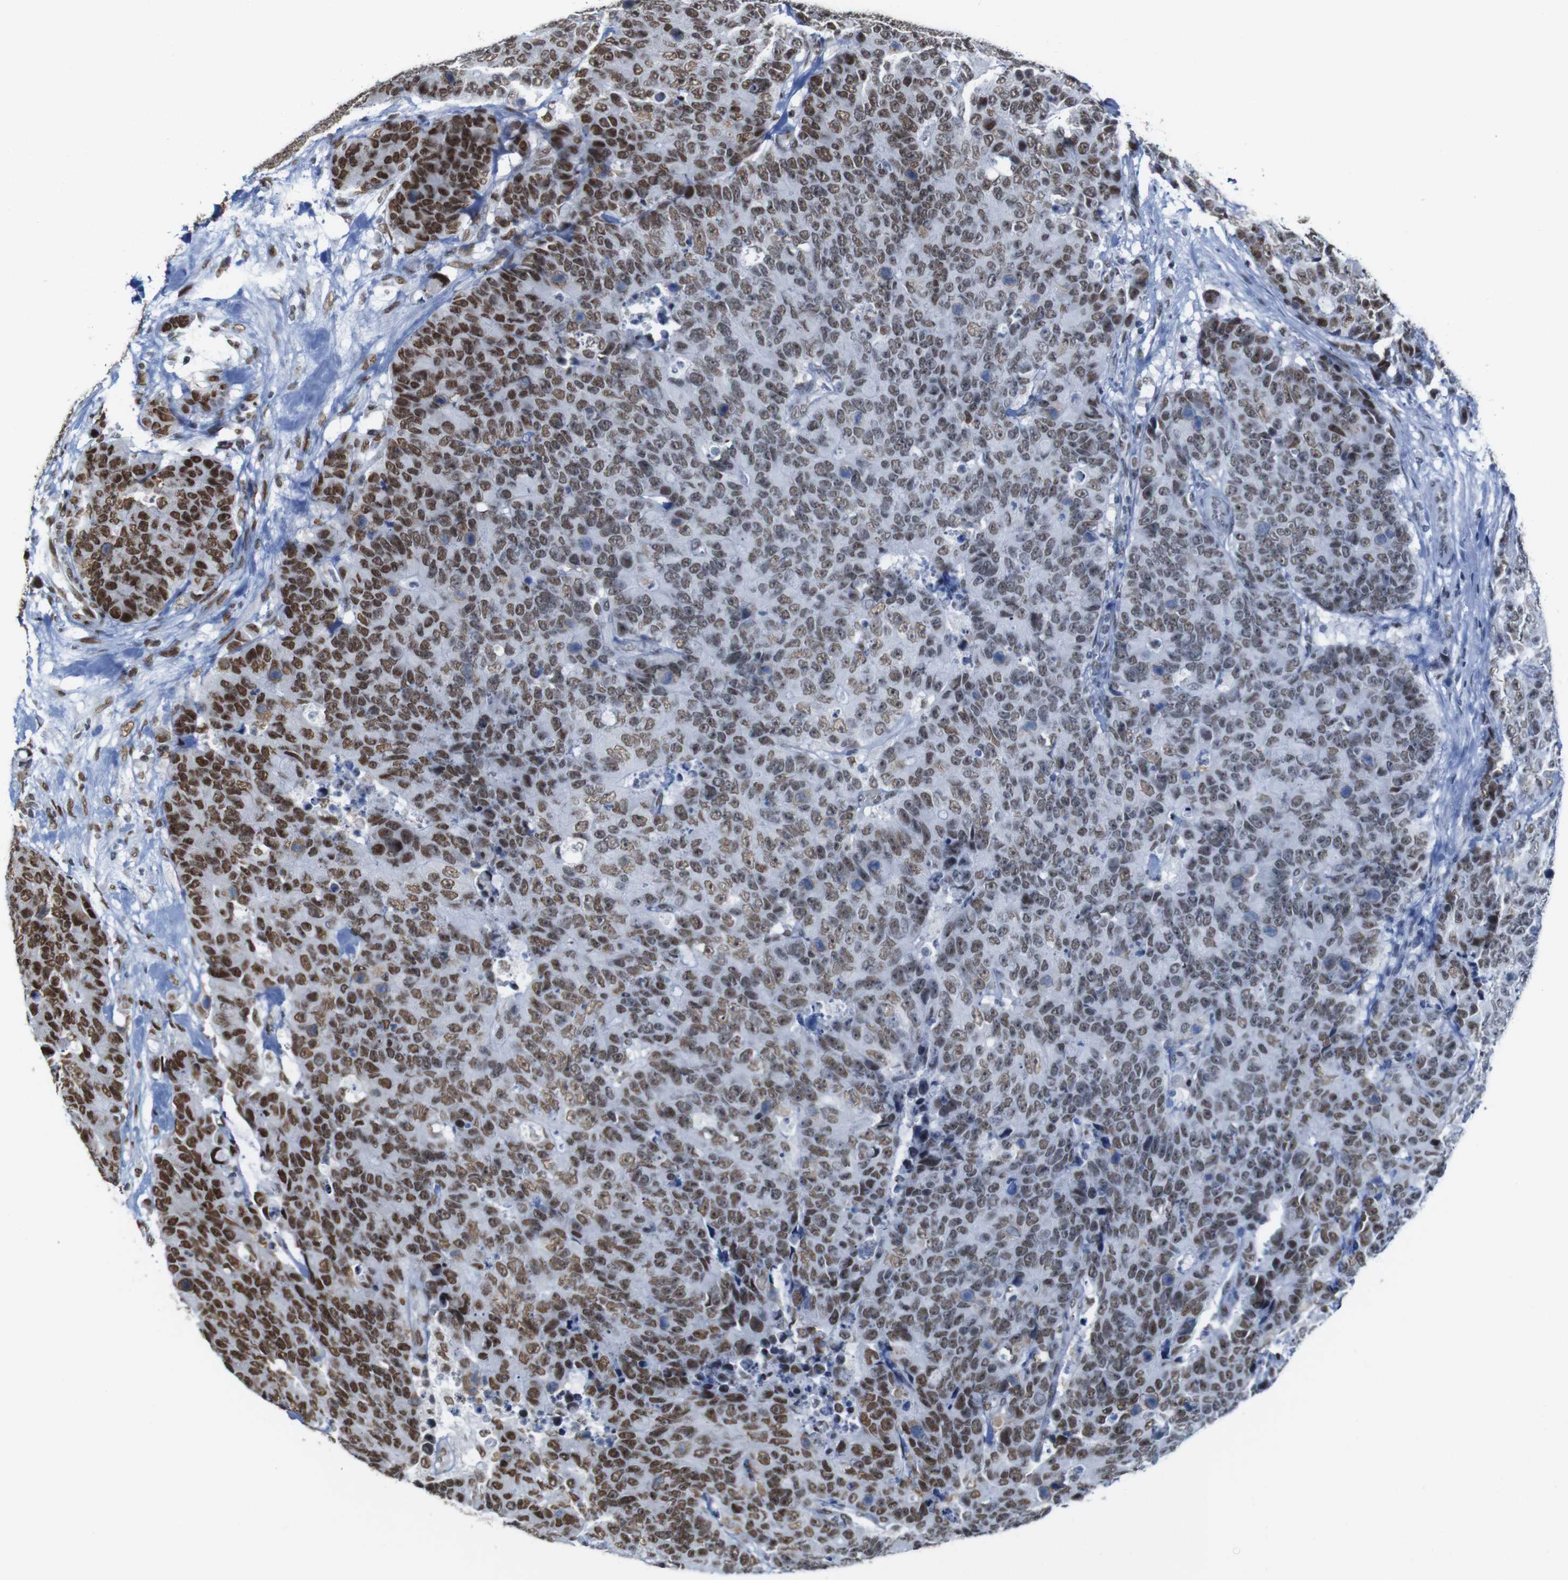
{"staining": {"intensity": "strong", "quantity": "25%-75%", "location": "nuclear"}, "tissue": "colorectal cancer", "cell_type": "Tumor cells", "image_type": "cancer", "snomed": [{"axis": "morphology", "description": "Adenocarcinoma, NOS"}, {"axis": "topography", "description": "Colon"}], "caption": "A photomicrograph of colorectal cancer stained for a protein demonstrates strong nuclear brown staining in tumor cells. Using DAB (3,3'-diaminobenzidine) (brown) and hematoxylin (blue) stains, captured at high magnification using brightfield microscopy.", "gene": "ROMO1", "patient": {"sex": "female", "age": 86}}